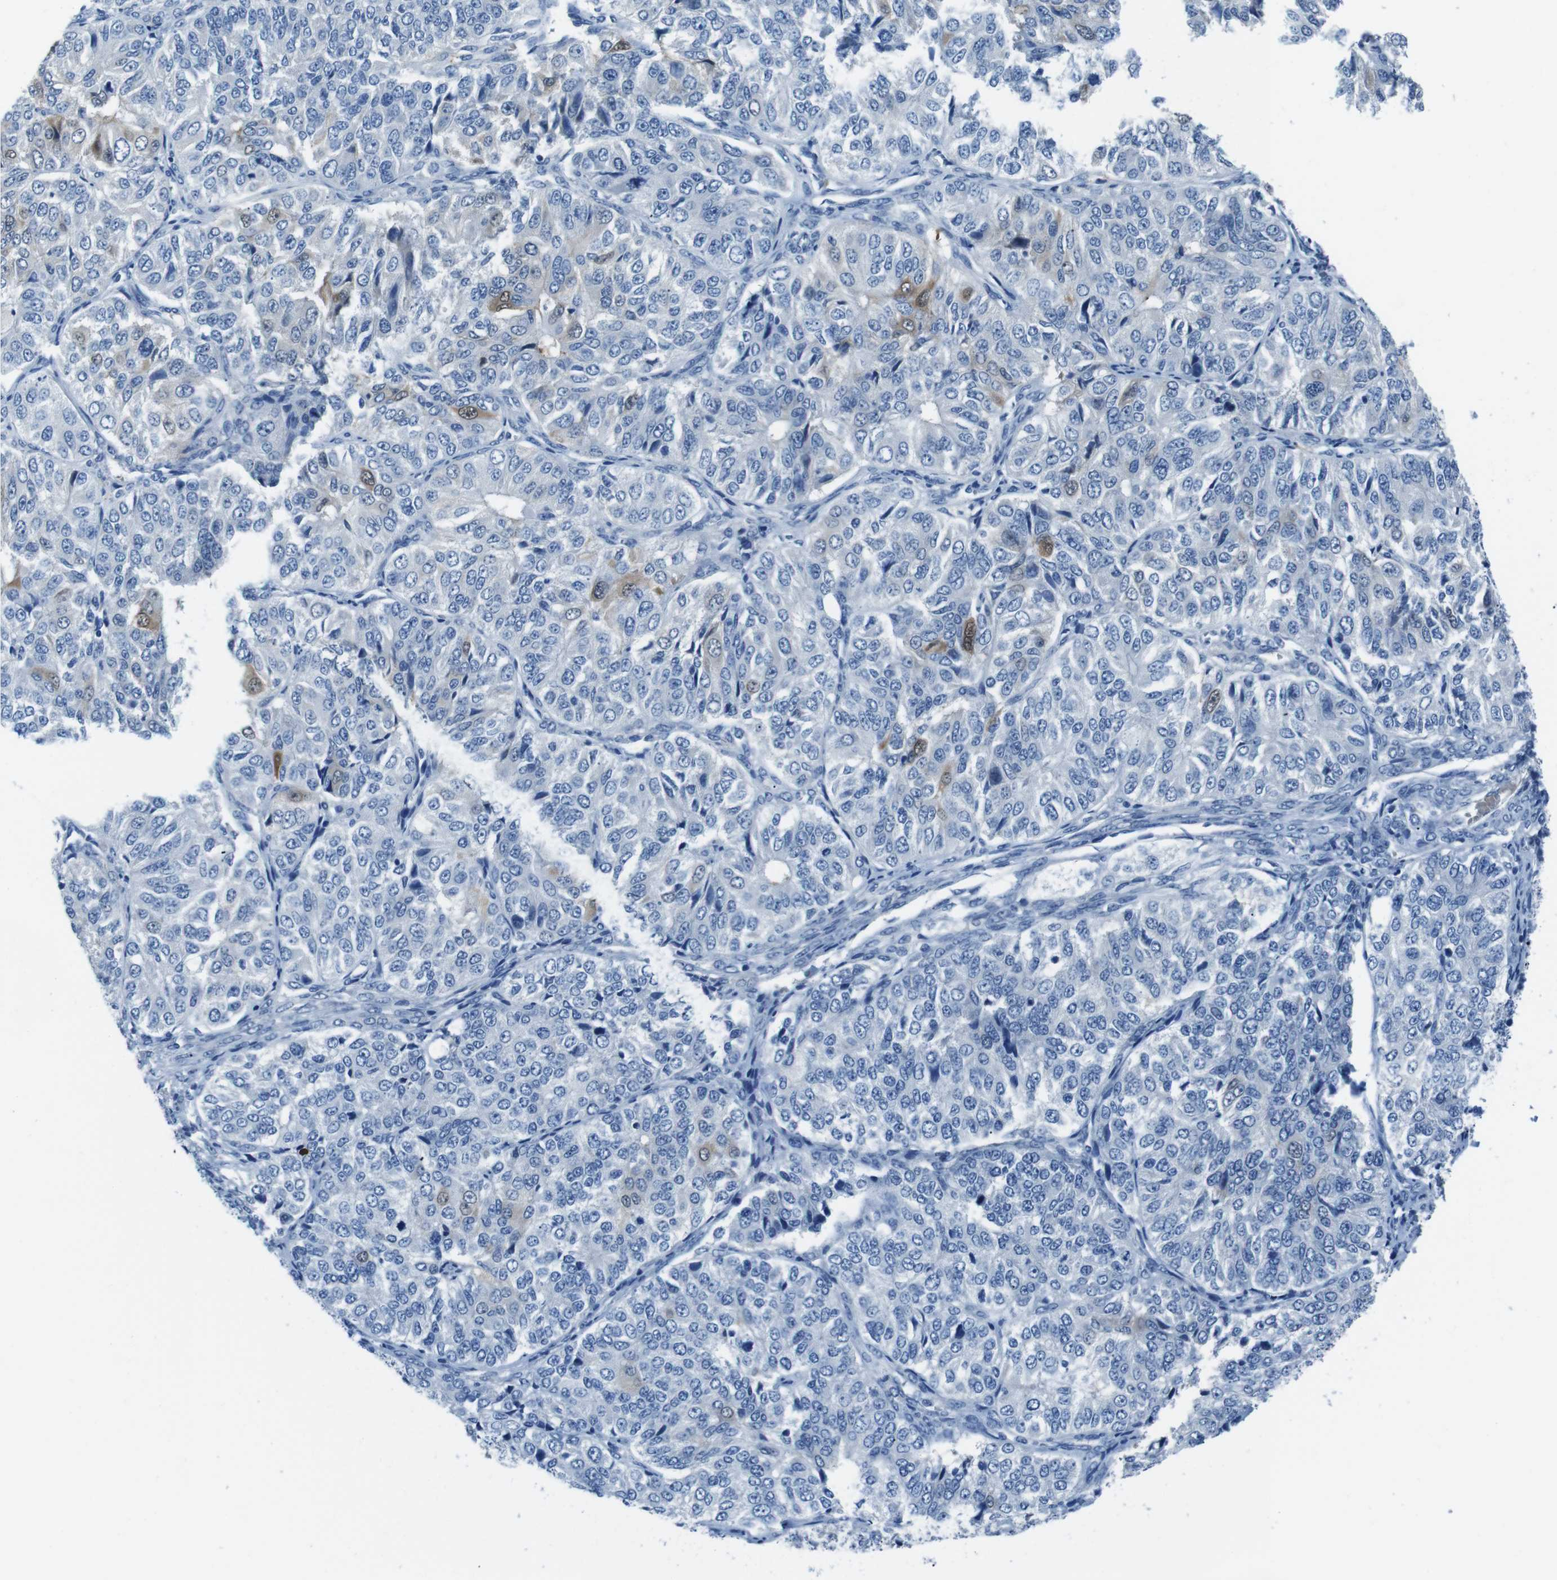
{"staining": {"intensity": "moderate", "quantity": "<25%", "location": "cytoplasmic/membranous,nuclear"}, "tissue": "ovarian cancer", "cell_type": "Tumor cells", "image_type": "cancer", "snomed": [{"axis": "morphology", "description": "Carcinoma, endometroid"}, {"axis": "topography", "description": "Ovary"}], "caption": "Immunohistochemical staining of ovarian endometroid carcinoma displays low levels of moderate cytoplasmic/membranous and nuclear expression in approximately <25% of tumor cells. (DAB = brown stain, brightfield microscopy at high magnification).", "gene": "NANOS2", "patient": {"sex": "female", "age": 51}}